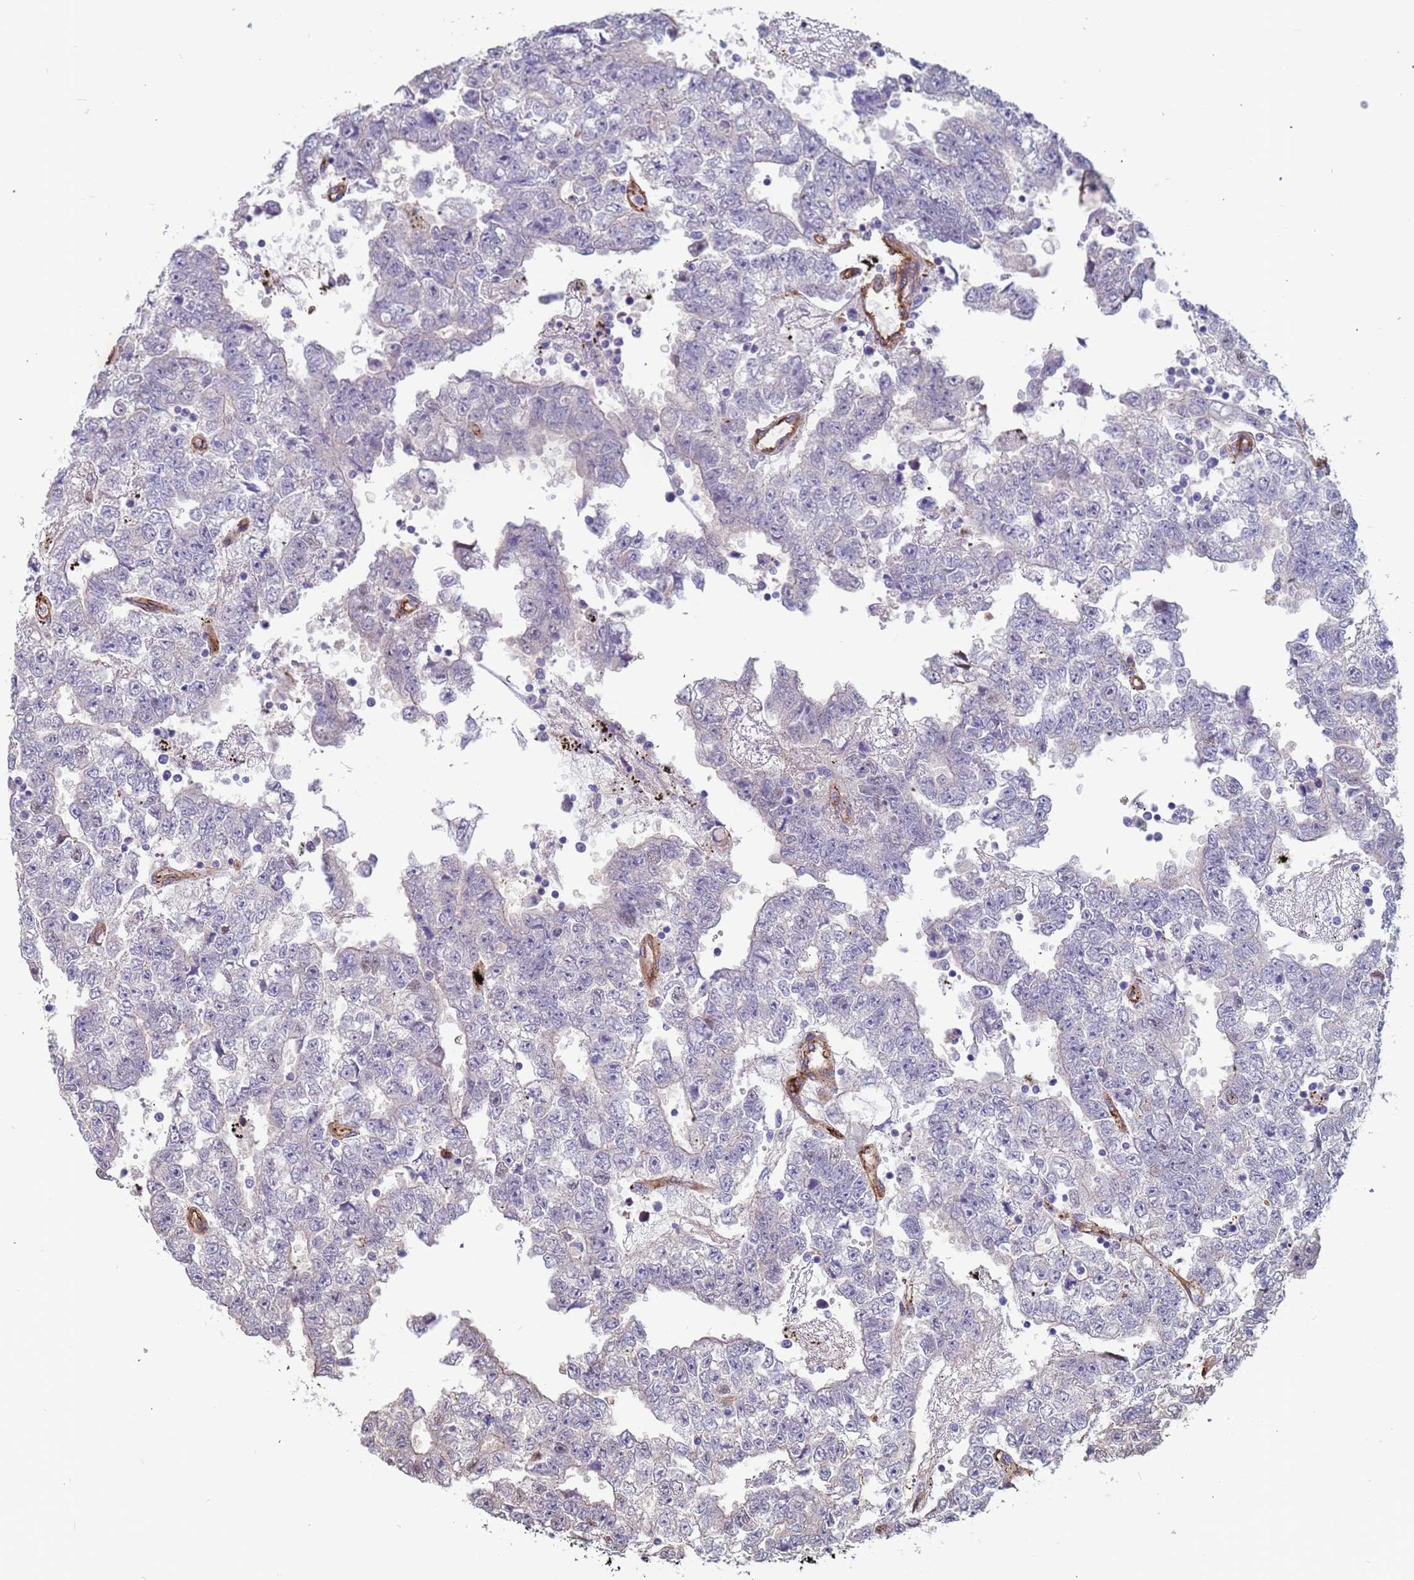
{"staining": {"intensity": "negative", "quantity": "none", "location": "none"}, "tissue": "testis cancer", "cell_type": "Tumor cells", "image_type": "cancer", "snomed": [{"axis": "morphology", "description": "Carcinoma, Embryonal, NOS"}, {"axis": "topography", "description": "Testis"}], "caption": "Tumor cells show no significant staining in testis cancer (embryonal carcinoma). Nuclei are stained in blue.", "gene": "EHD2", "patient": {"sex": "male", "age": 25}}